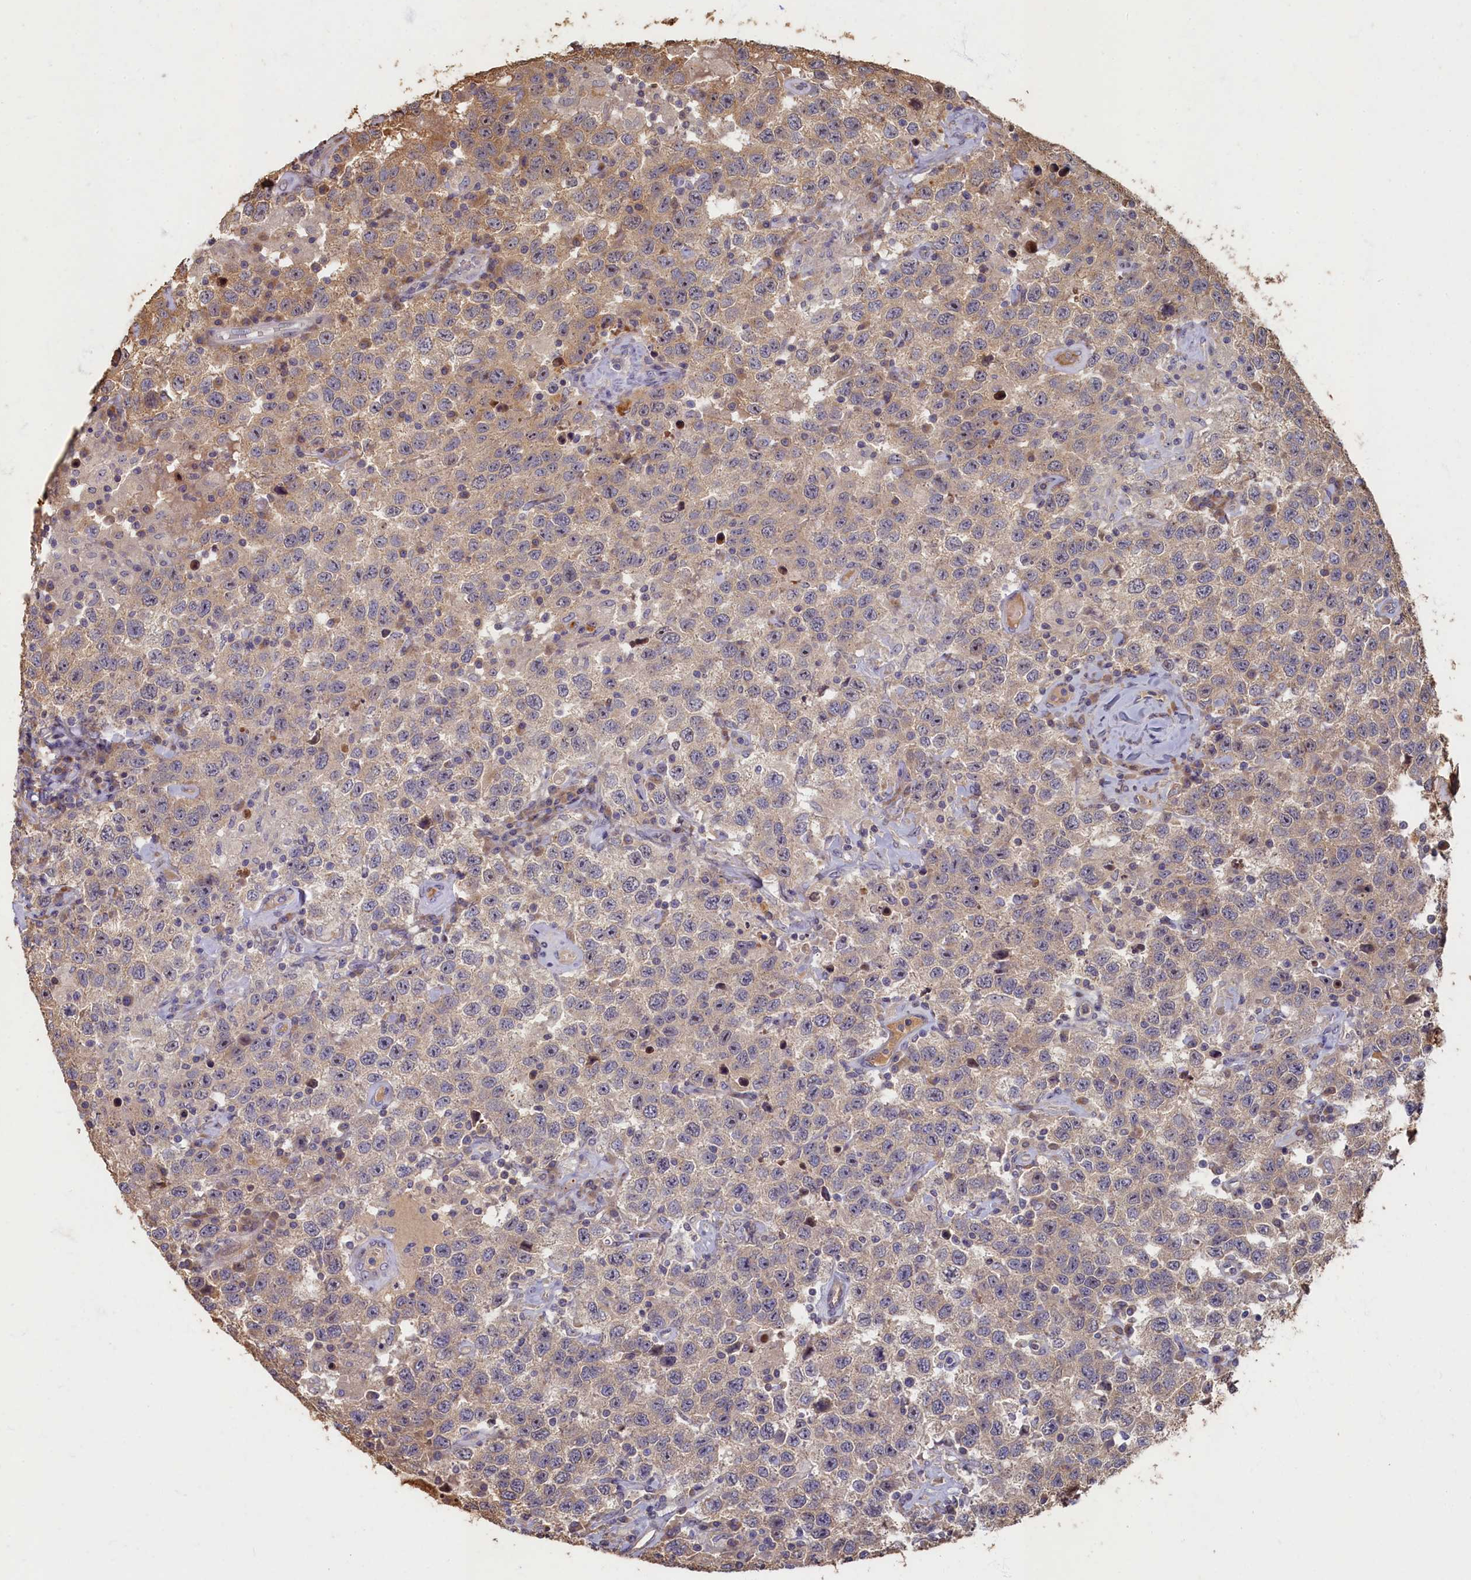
{"staining": {"intensity": "weak", "quantity": ">75%", "location": "cytoplasmic/membranous"}, "tissue": "testis cancer", "cell_type": "Tumor cells", "image_type": "cancer", "snomed": [{"axis": "morphology", "description": "Seminoma, NOS"}, {"axis": "topography", "description": "Testis"}], "caption": "An image of testis cancer (seminoma) stained for a protein shows weak cytoplasmic/membranous brown staining in tumor cells. (Stains: DAB (3,3'-diaminobenzidine) in brown, nuclei in blue, Microscopy: brightfield microscopy at high magnification).", "gene": "HUNK", "patient": {"sex": "male", "age": 41}}